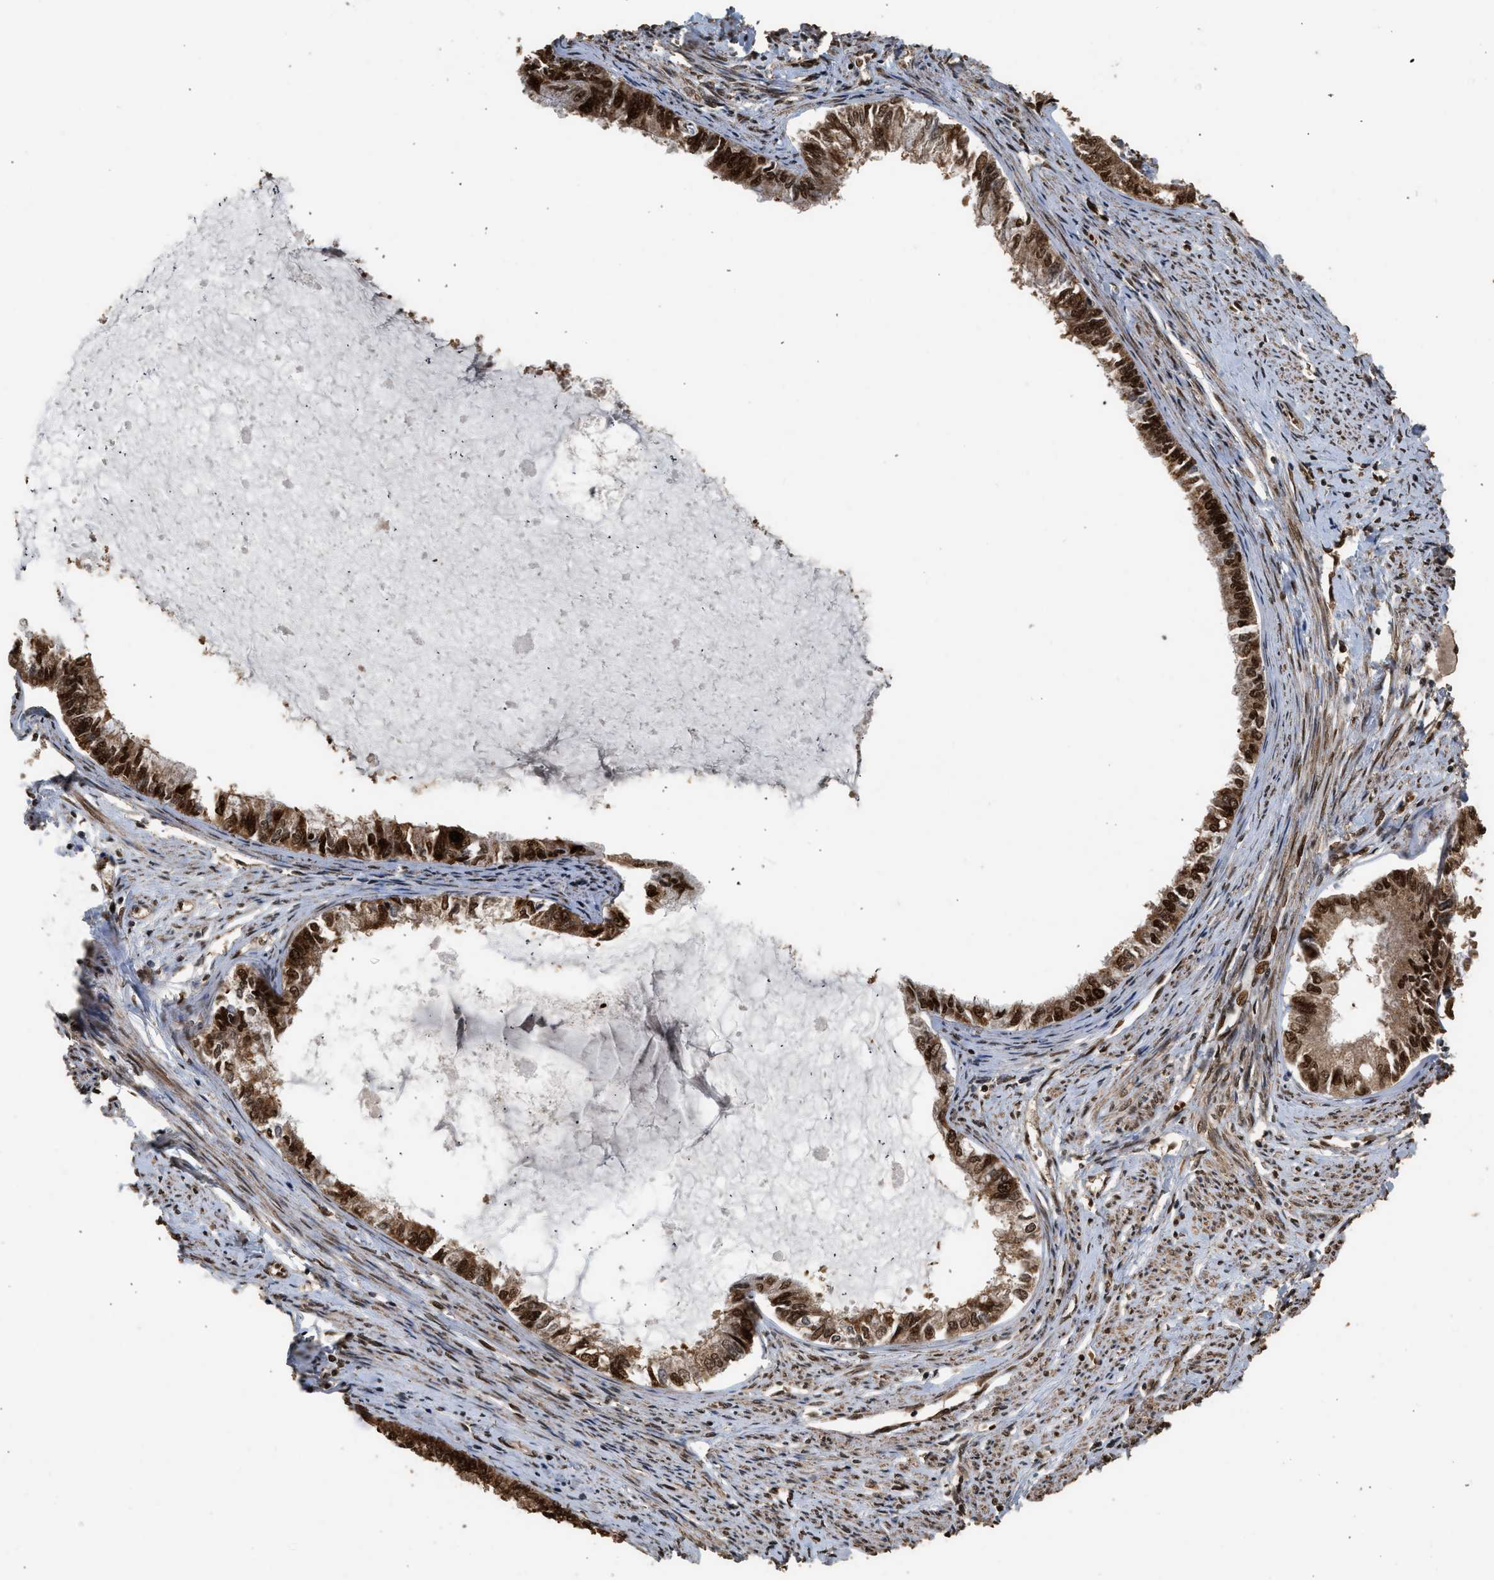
{"staining": {"intensity": "strong", "quantity": ">75%", "location": "cytoplasmic/membranous,nuclear"}, "tissue": "endometrial cancer", "cell_type": "Tumor cells", "image_type": "cancer", "snomed": [{"axis": "morphology", "description": "Adenocarcinoma, NOS"}, {"axis": "topography", "description": "Endometrium"}], "caption": "Tumor cells exhibit high levels of strong cytoplasmic/membranous and nuclear positivity in about >75% of cells in human endometrial cancer.", "gene": "PPP4R3B", "patient": {"sex": "female", "age": 86}}